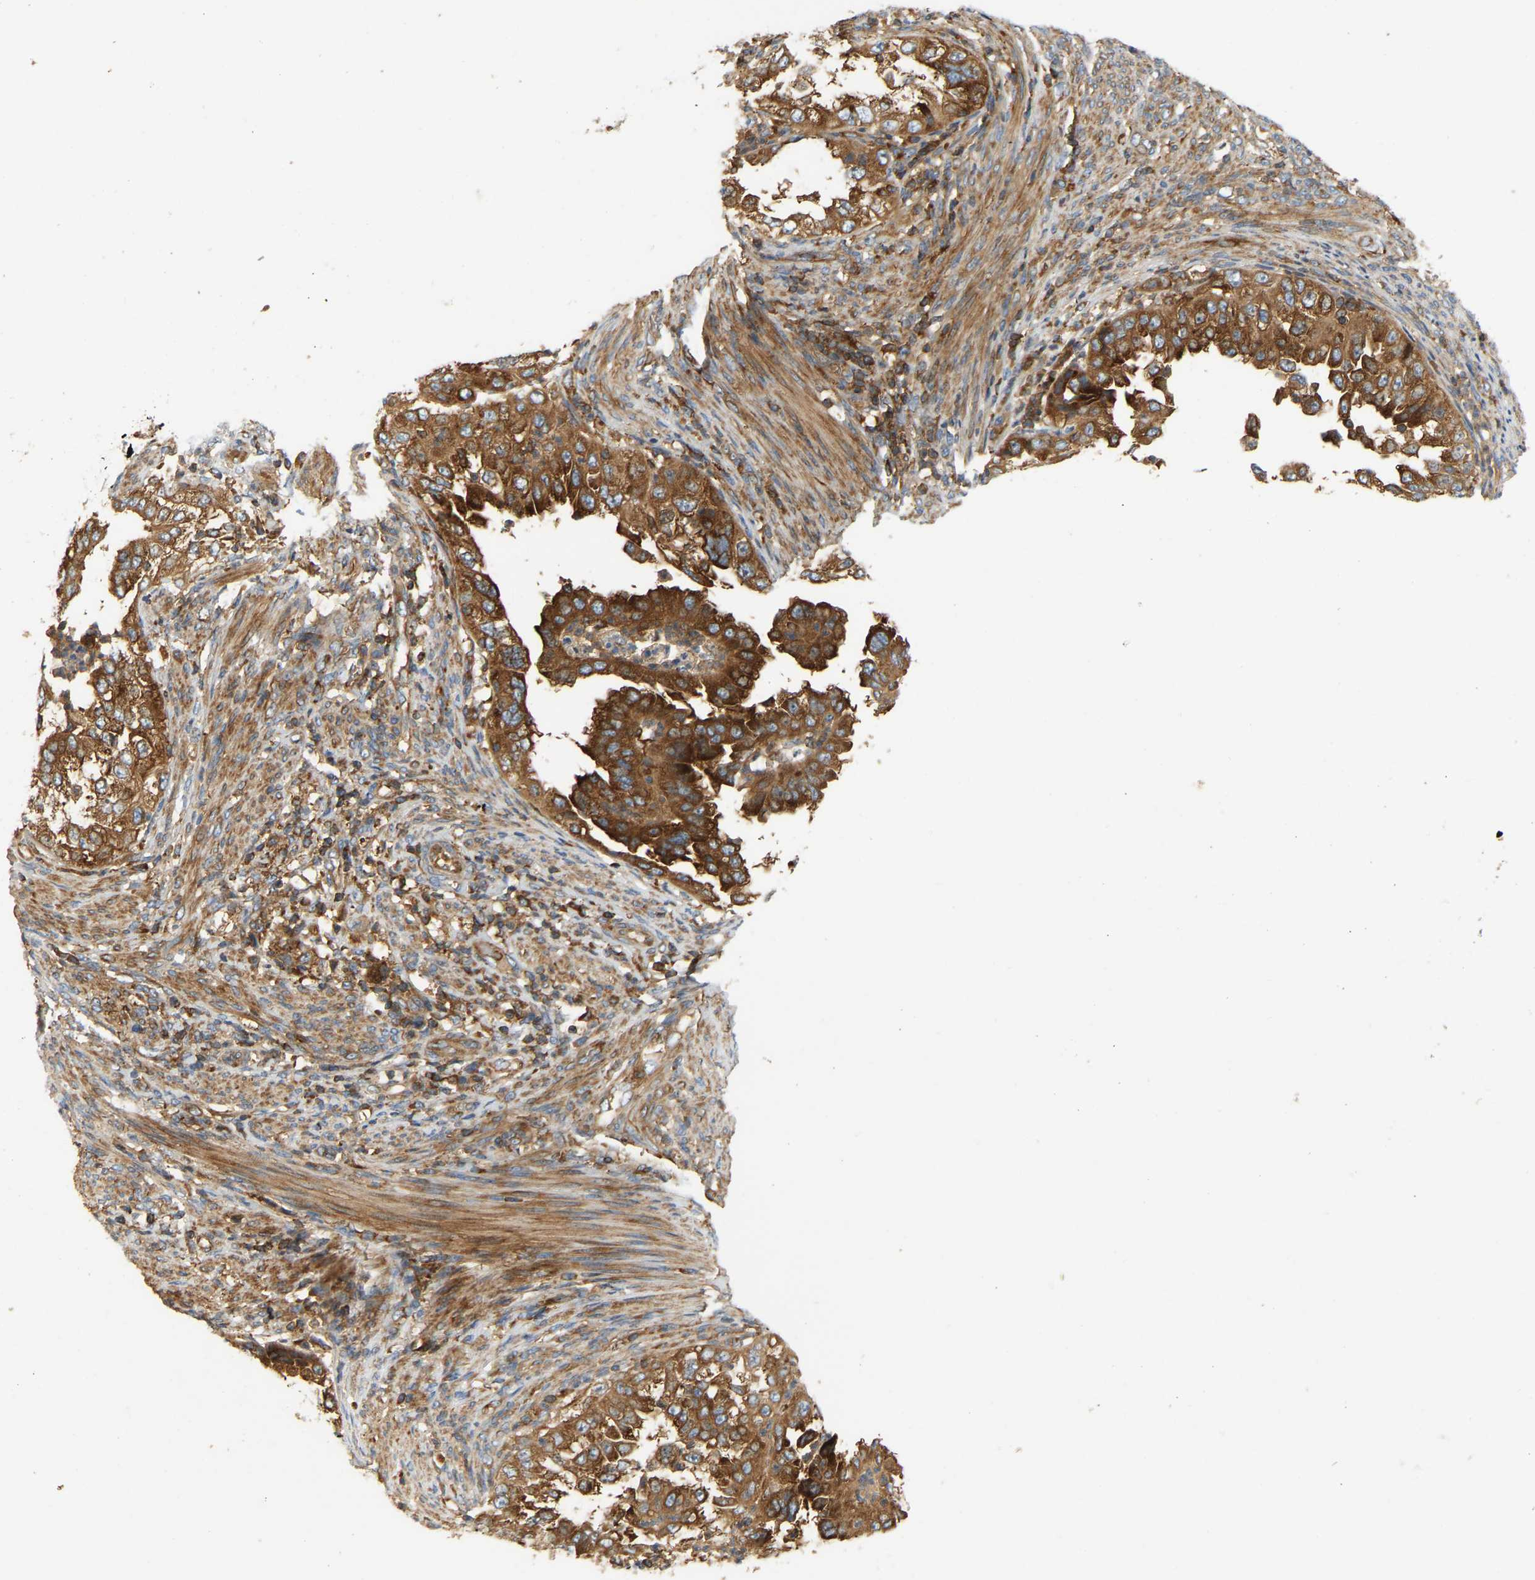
{"staining": {"intensity": "strong", "quantity": ">75%", "location": "cytoplasmic/membranous"}, "tissue": "endometrial cancer", "cell_type": "Tumor cells", "image_type": "cancer", "snomed": [{"axis": "morphology", "description": "Adenocarcinoma, NOS"}, {"axis": "topography", "description": "Endometrium"}], "caption": "About >75% of tumor cells in endometrial cancer (adenocarcinoma) exhibit strong cytoplasmic/membranous protein expression as visualized by brown immunohistochemical staining.", "gene": "AKAP13", "patient": {"sex": "female", "age": 85}}